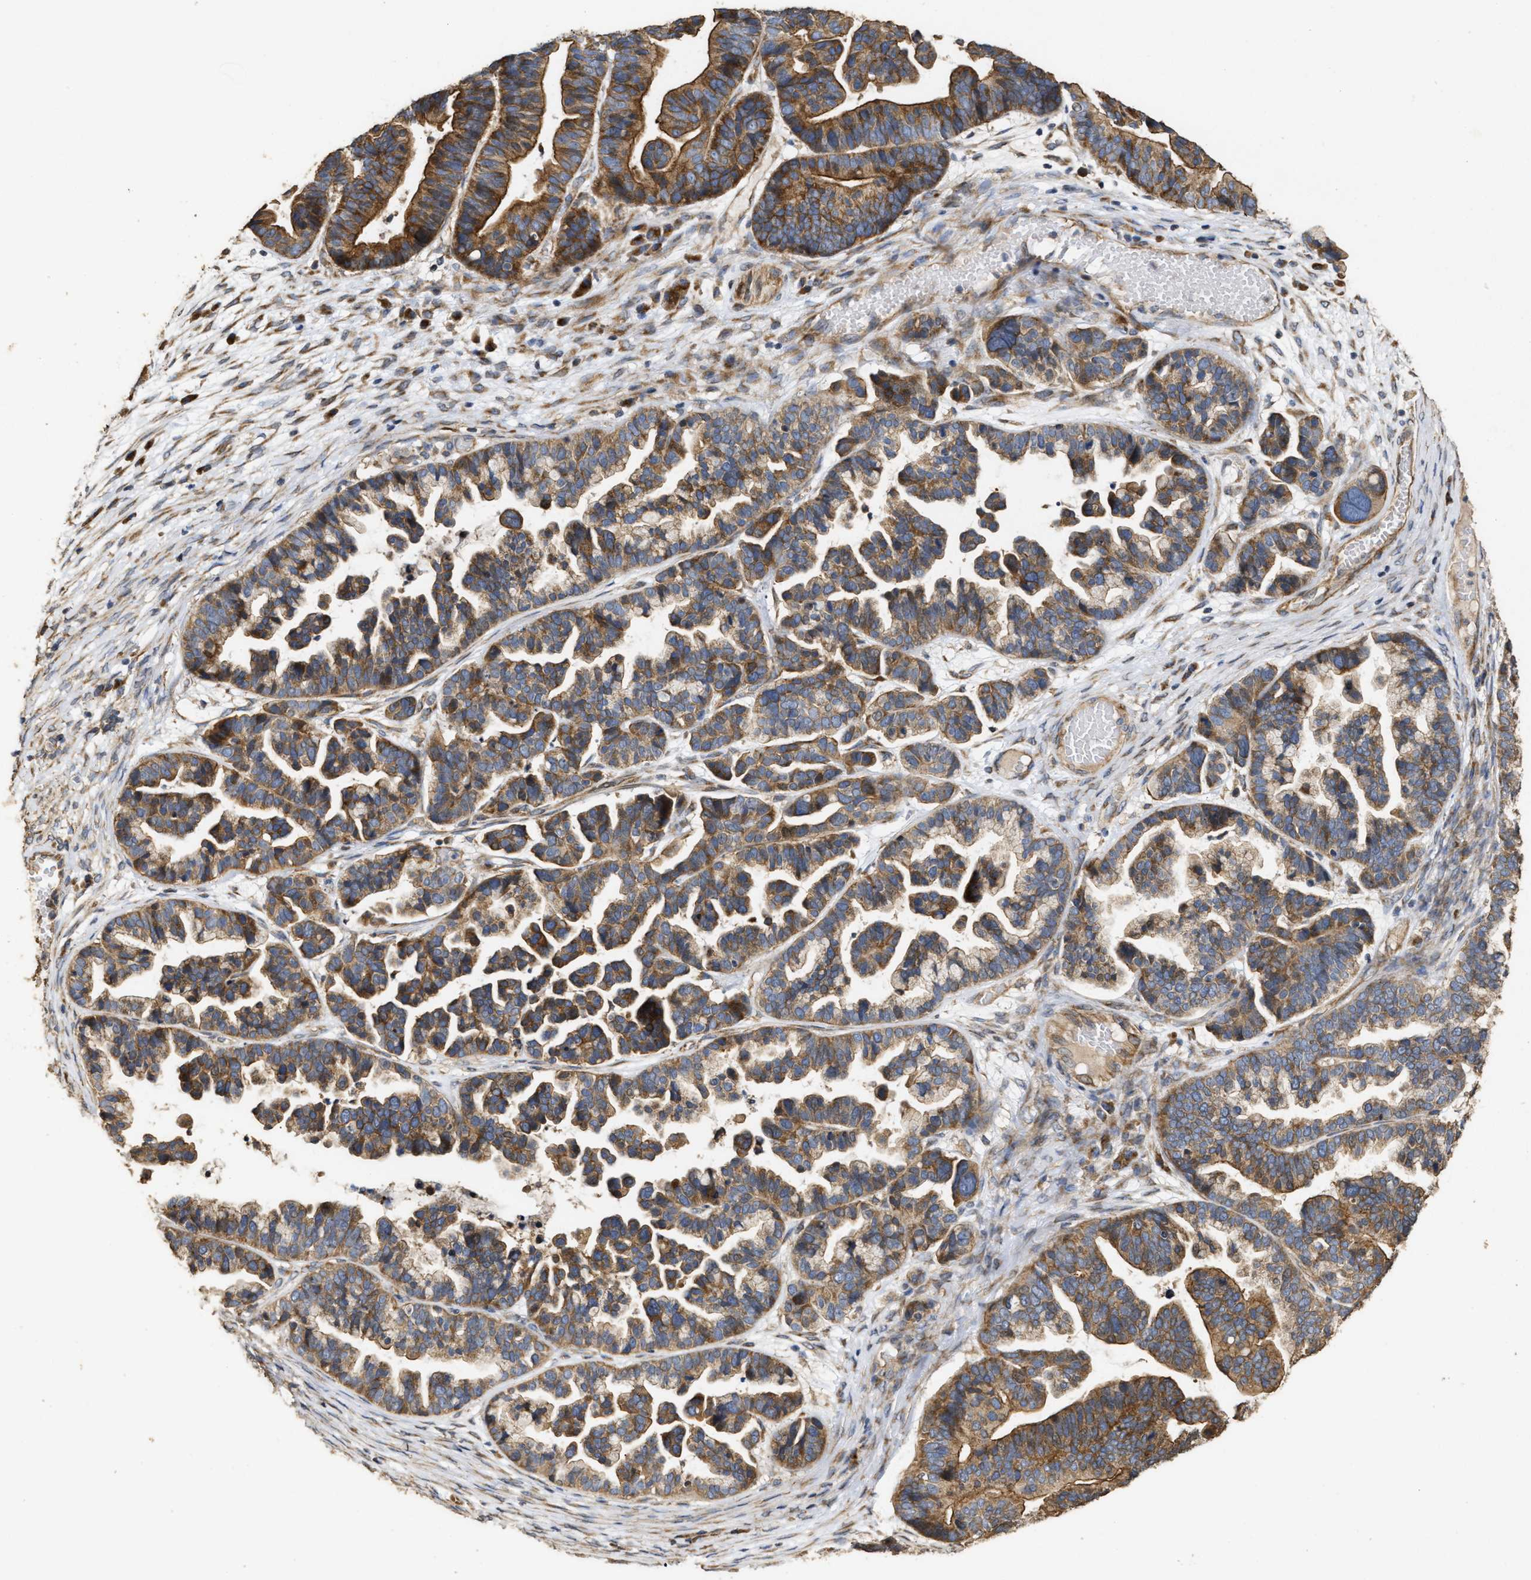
{"staining": {"intensity": "moderate", "quantity": ">75%", "location": "cytoplasmic/membranous"}, "tissue": "ovarian cancer", "cell_type": "Tumor cells", "image_type": "cancer", "snomed": [{"axis": "morphology", "description": "Cystadenocarcinoma, serous, NOS"}, {"axis": "topography", "description": "Ovary"}], "caption": "Ovarian cancer (serous cystadenocarcinoma) stained for a protein displays moderate cytoplasmic/membranous positivity in tumor cells.", "gene": "NAV1", "patient": {"sex": "female", "age": 56}}